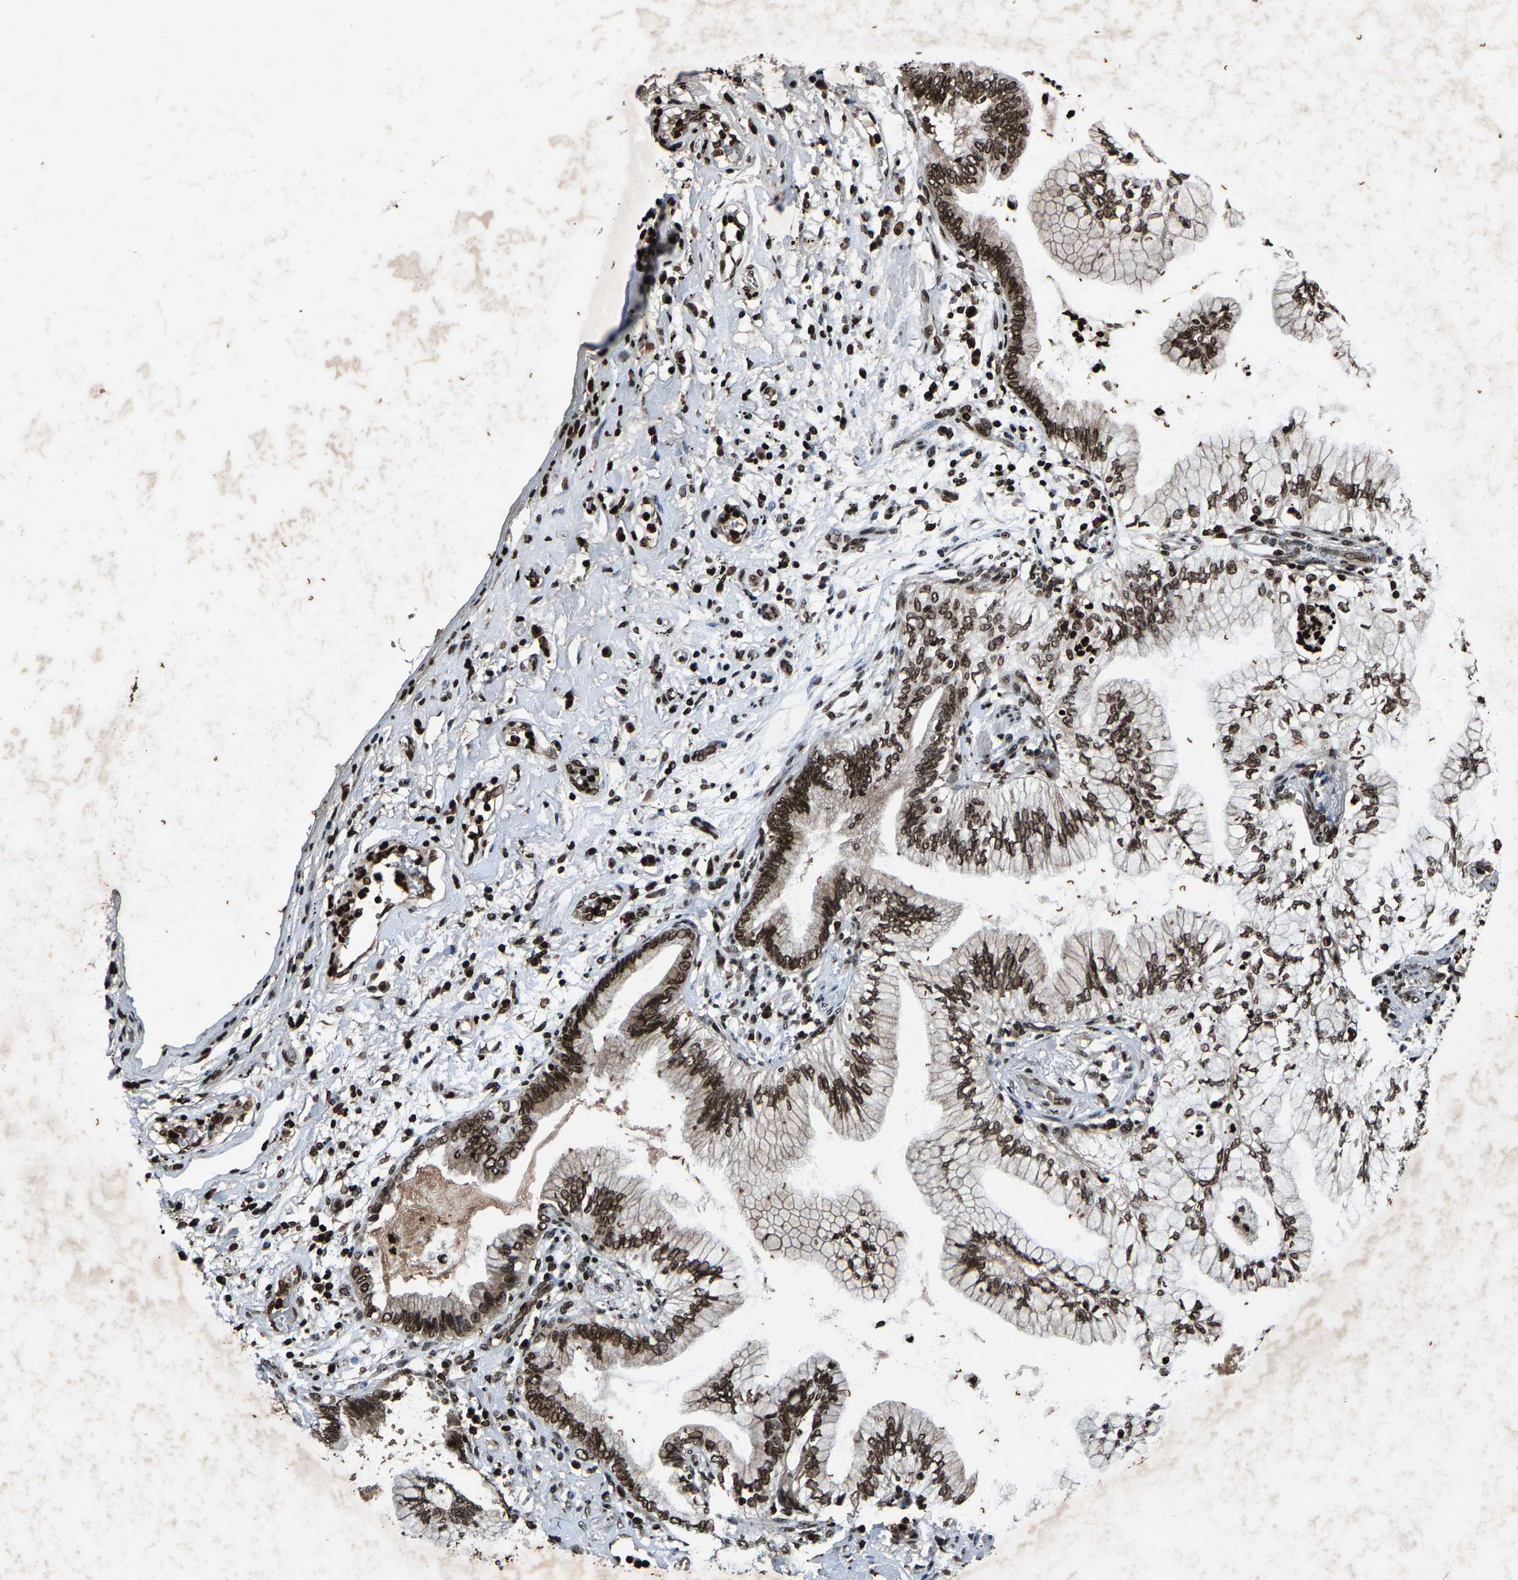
{"staining": {"intensity": "strong", "quantity": ">75%", "location": "nuclear"}, "tissue": "lung cancer", "cell_type": "Tumor cells", "image_type": "cancer", "snomed": [{"axis": "morphology", "description": "Normal tissue, NOS"}, {"axis": "morphology", "description": "Adenocarcinoma, NOS"}, {"axis": "topography", "description": "Bronchus"}, {"axis": "topography", "description": "Lung"}], "caption": "Immunohistochemical staining of human lung cancer (adenocarcinoma) exhibits high levels of strong nuclear protein positivity in approximately >75% of tumor cells.", "gene": "H4C1", "patient": {"sex": "female", "age": 70}}